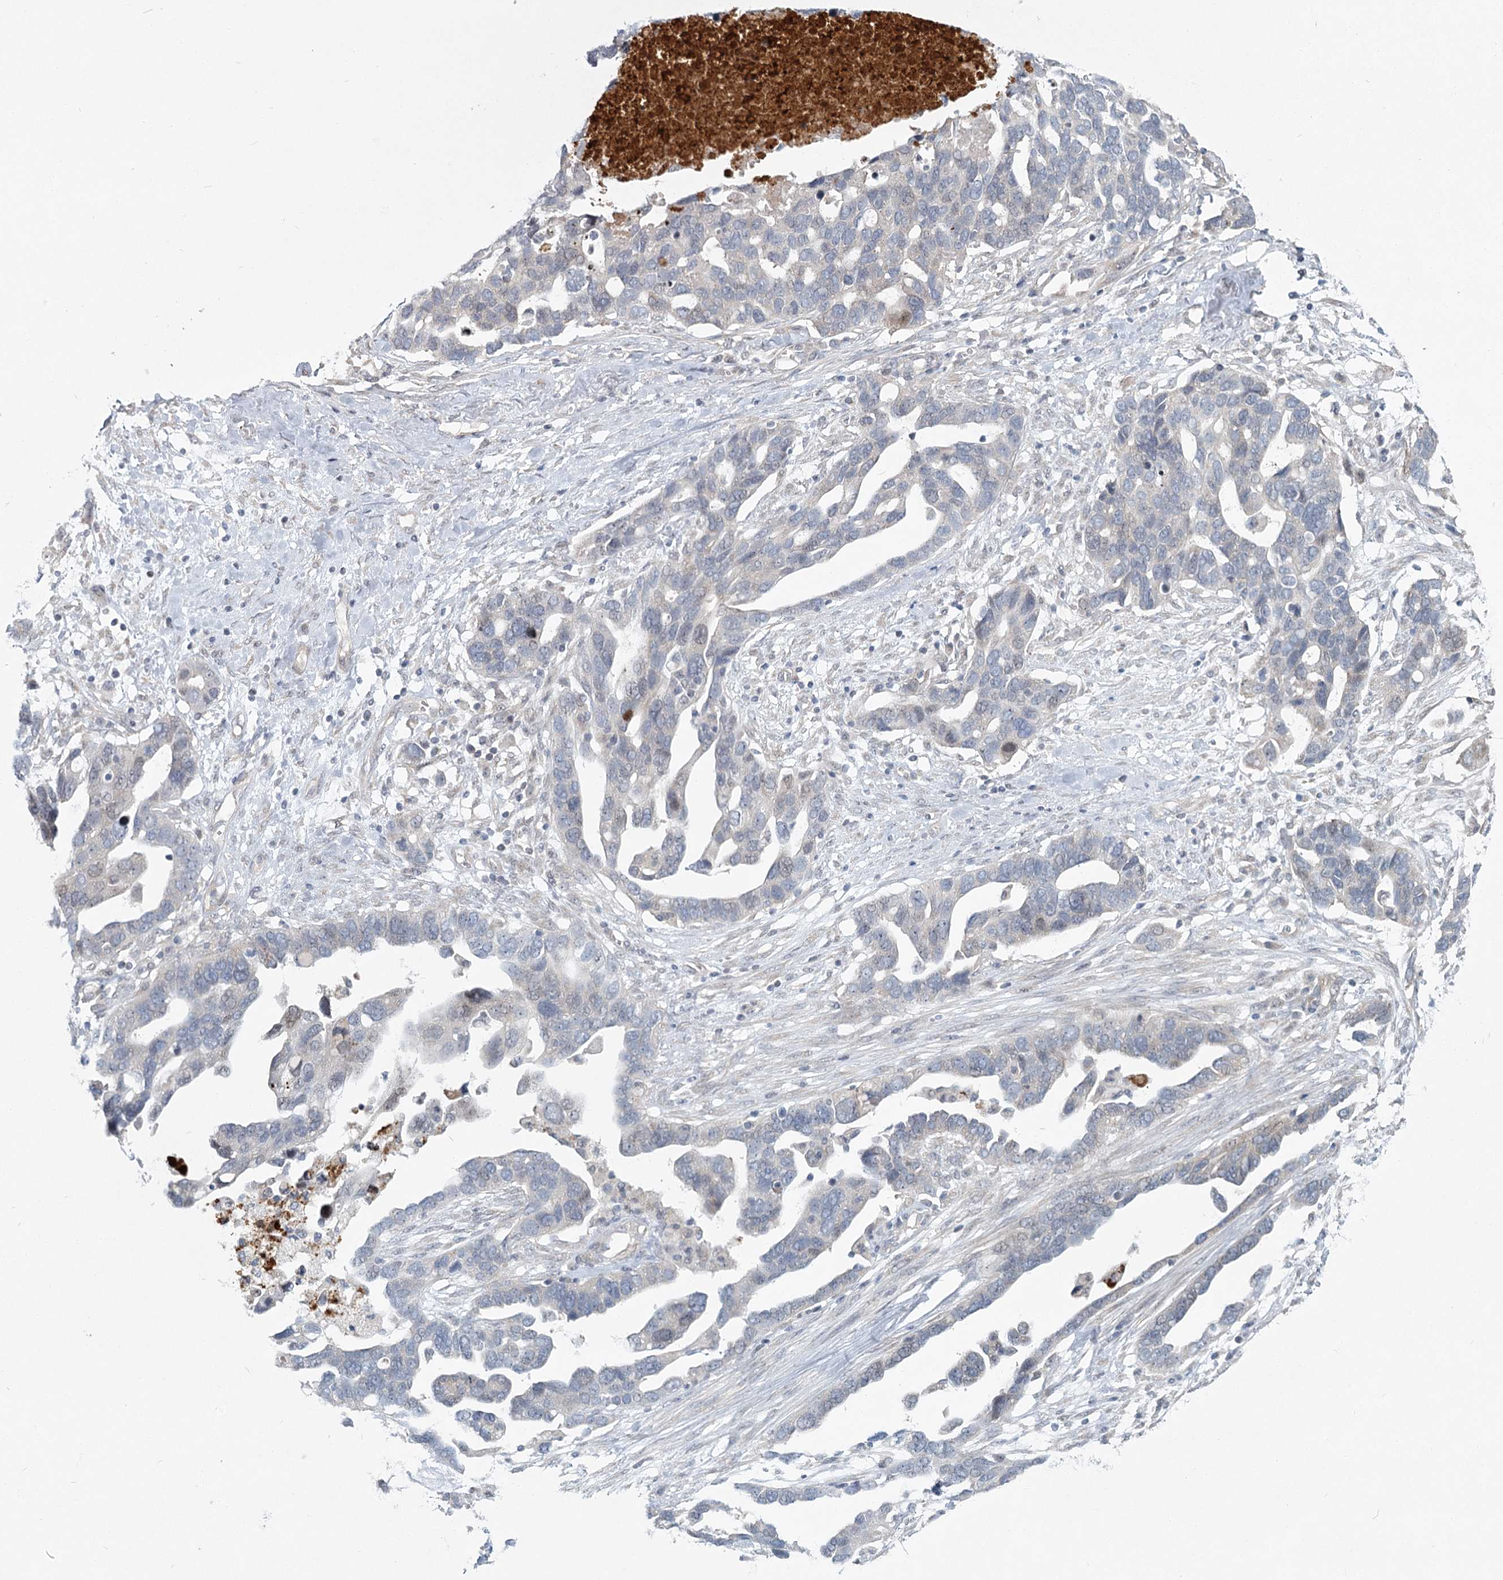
{"staining": {"intensity": "negative", "quantity": "none", "location": "none"}, "tissue": "ovarian cancer", "cell_type": "Tumor cells", "image_type": "cancer", "snomed": [{"axis": "morphology", "description": "Cystadenocarcinoma, serous, NOS"}, {"axis": "topography", "description": "Ovary"}], "caption": "Tumor cells are negative for protein expression in human ovarian cancer. (Brightfield microscopy of DAB (3,3'-diaminobenzidine) immunohistochemistry (IHC) at high magnification).", "gene": "SPINK13", "patient": {"sex": "female", "age": 54}}